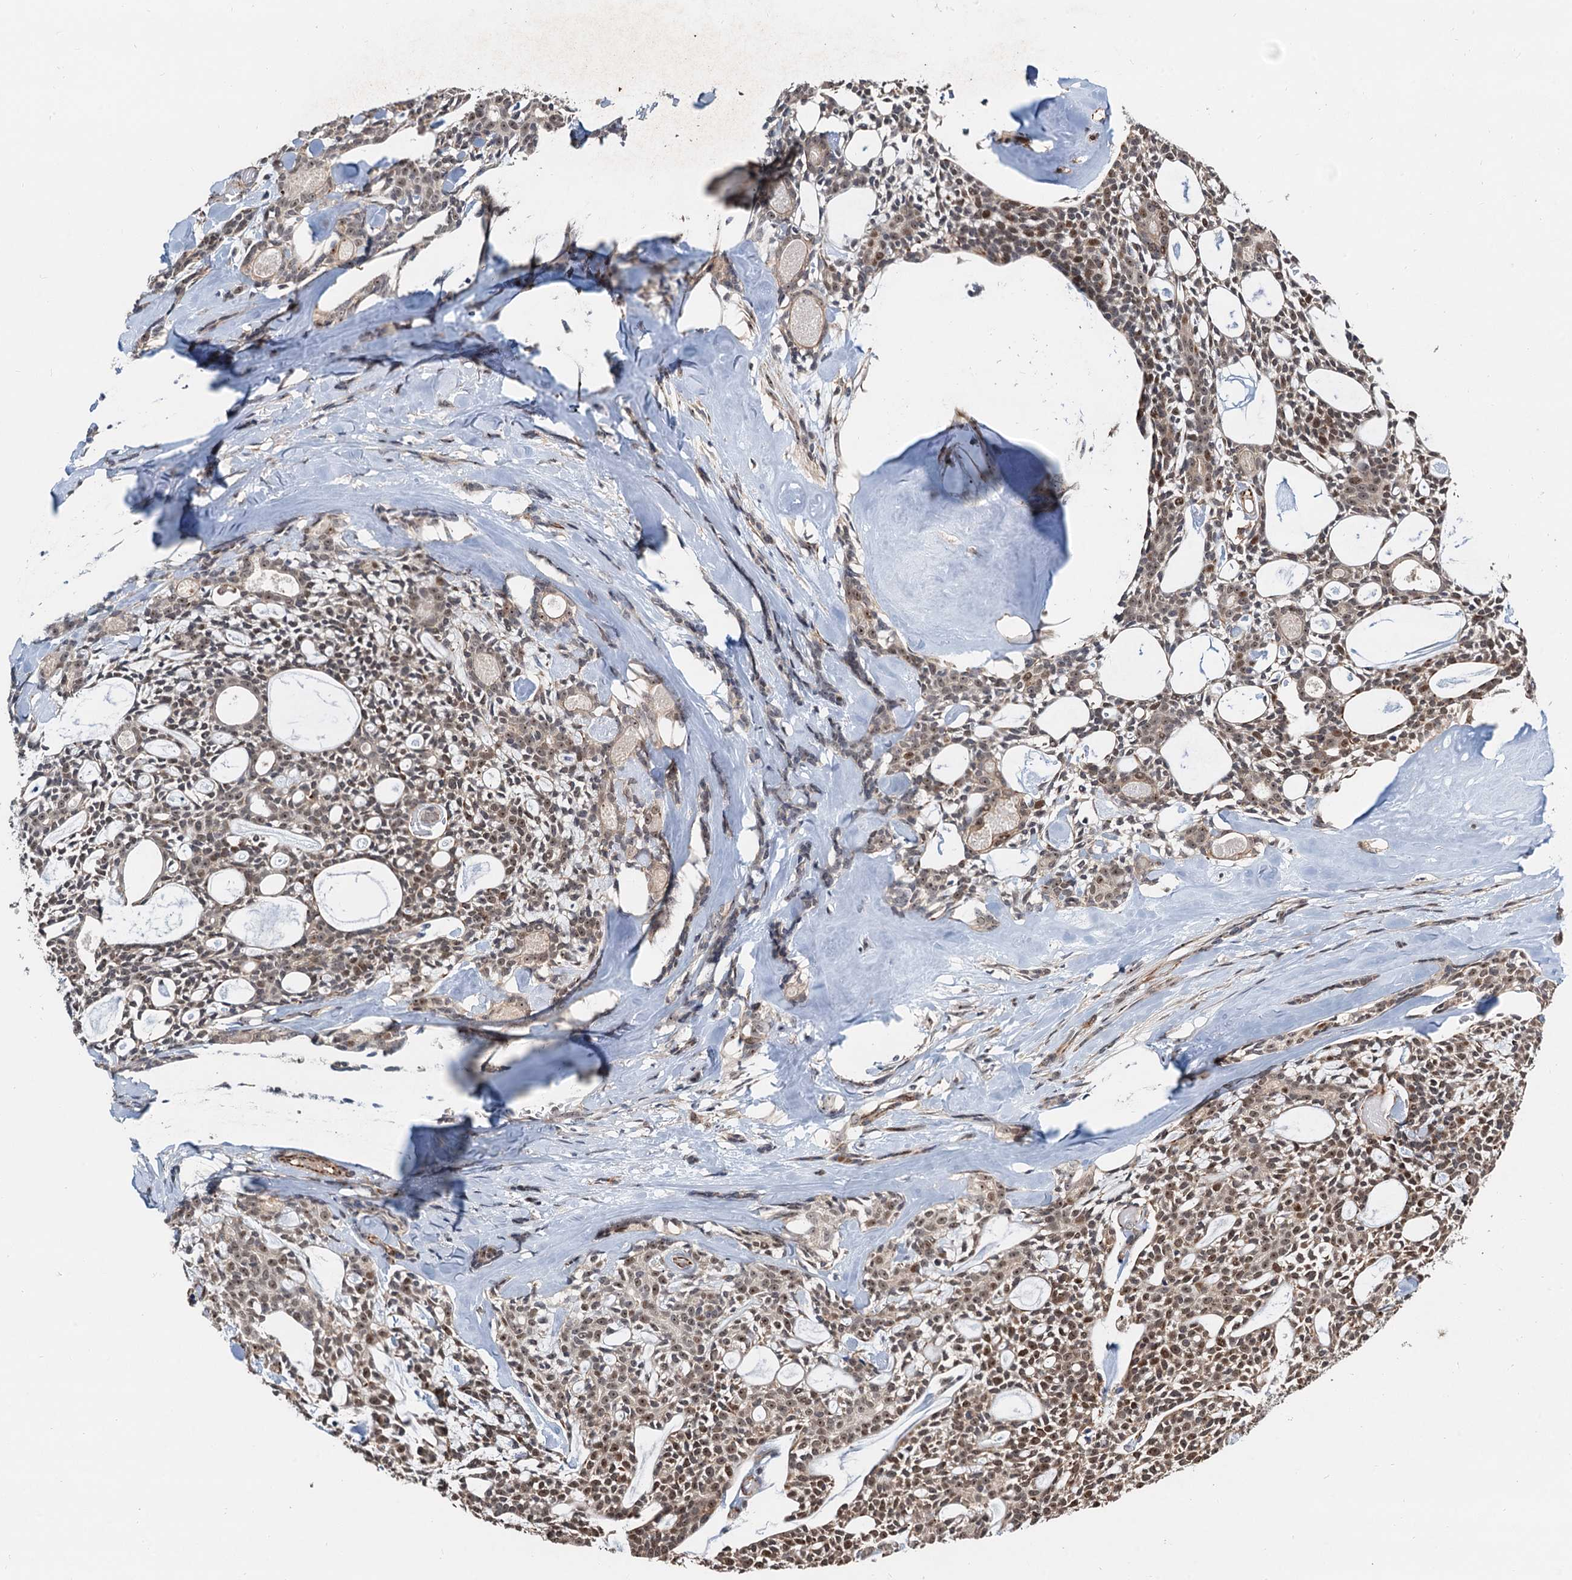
{"staining": {"intensity": "moderate", "quantity": ">75%", "location": "nuclear"}, "tissue": "head and neck cancer", "cell_type": "Tumor cells", "image_type": "cancer", "snomed": [{"axis": "morphology", "description": "Adenocarcinoma, NOS"}, {"axis": "topography", "description": "Salivary gland"}, {"axis": "topography", "description": "Head-Neck"}], "caption": "Head and neck cancer stained for a protein shows moderate nuclear positivity in tumor cells.", "gene": "TMA16", "patient": {"sex": "male", "age": 55}}